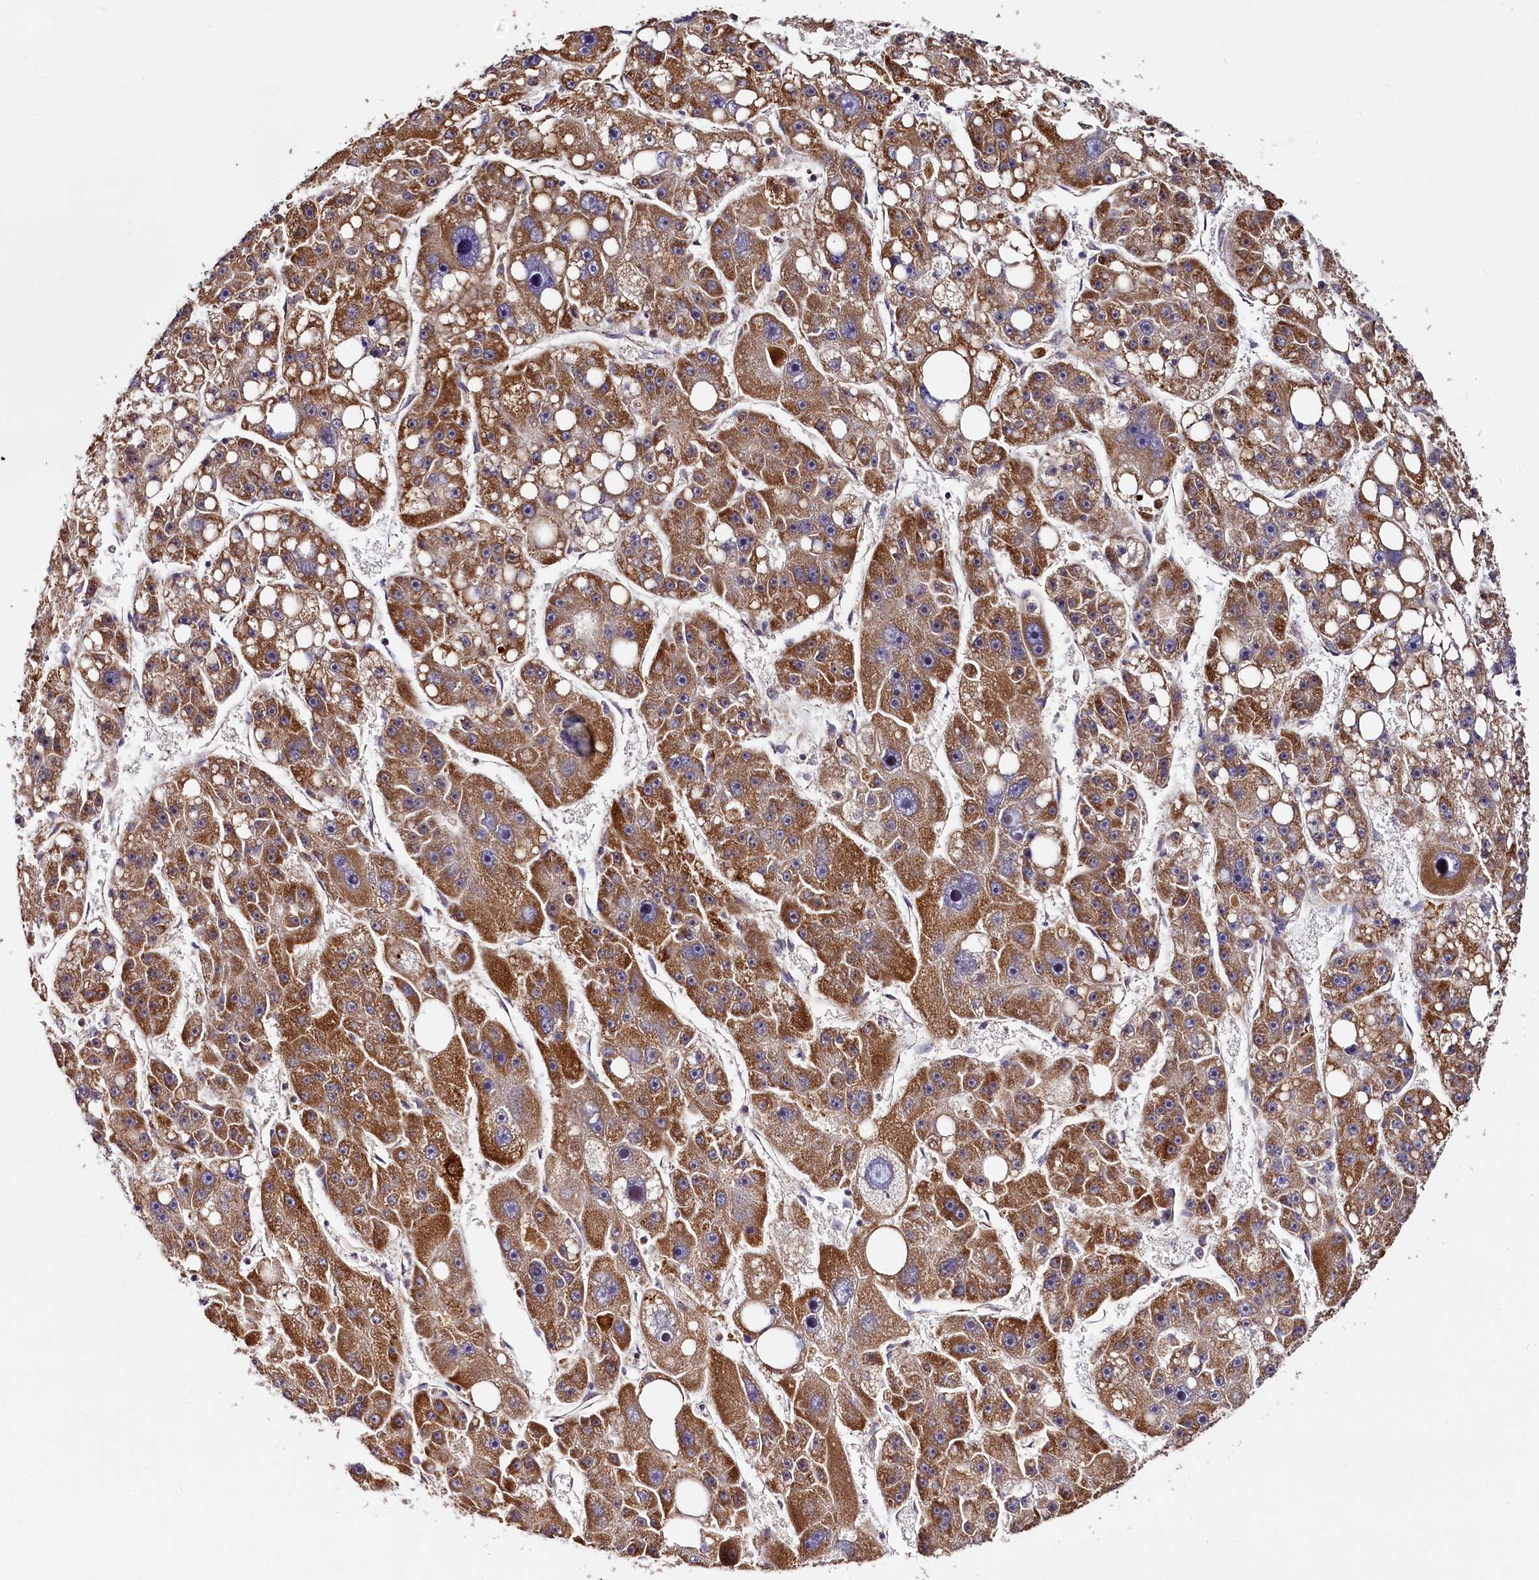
{"staining": {"intensity": "strong", "quantity": ">75%", "location": "cytoplasmic/membranous"}, "tissue": "liver cancer", "cell_type": "Tumor cells", "image_type": "cancer", "snomed": [{"axis": "morphology", "description": "Carcinoma, Hepatocellular, NOS"}, {"axis": "topography", "description": "Liver"}], "caption": "Immunohistochemical staining of hepatocellular carcinoma (liver) demonstrates high levels of strong cytoplasmic/membranous protein positivity in approximately >75% of tumor cells.", "gene": "SPRYD3", "patient": {"sex": "female", "age": 61}}